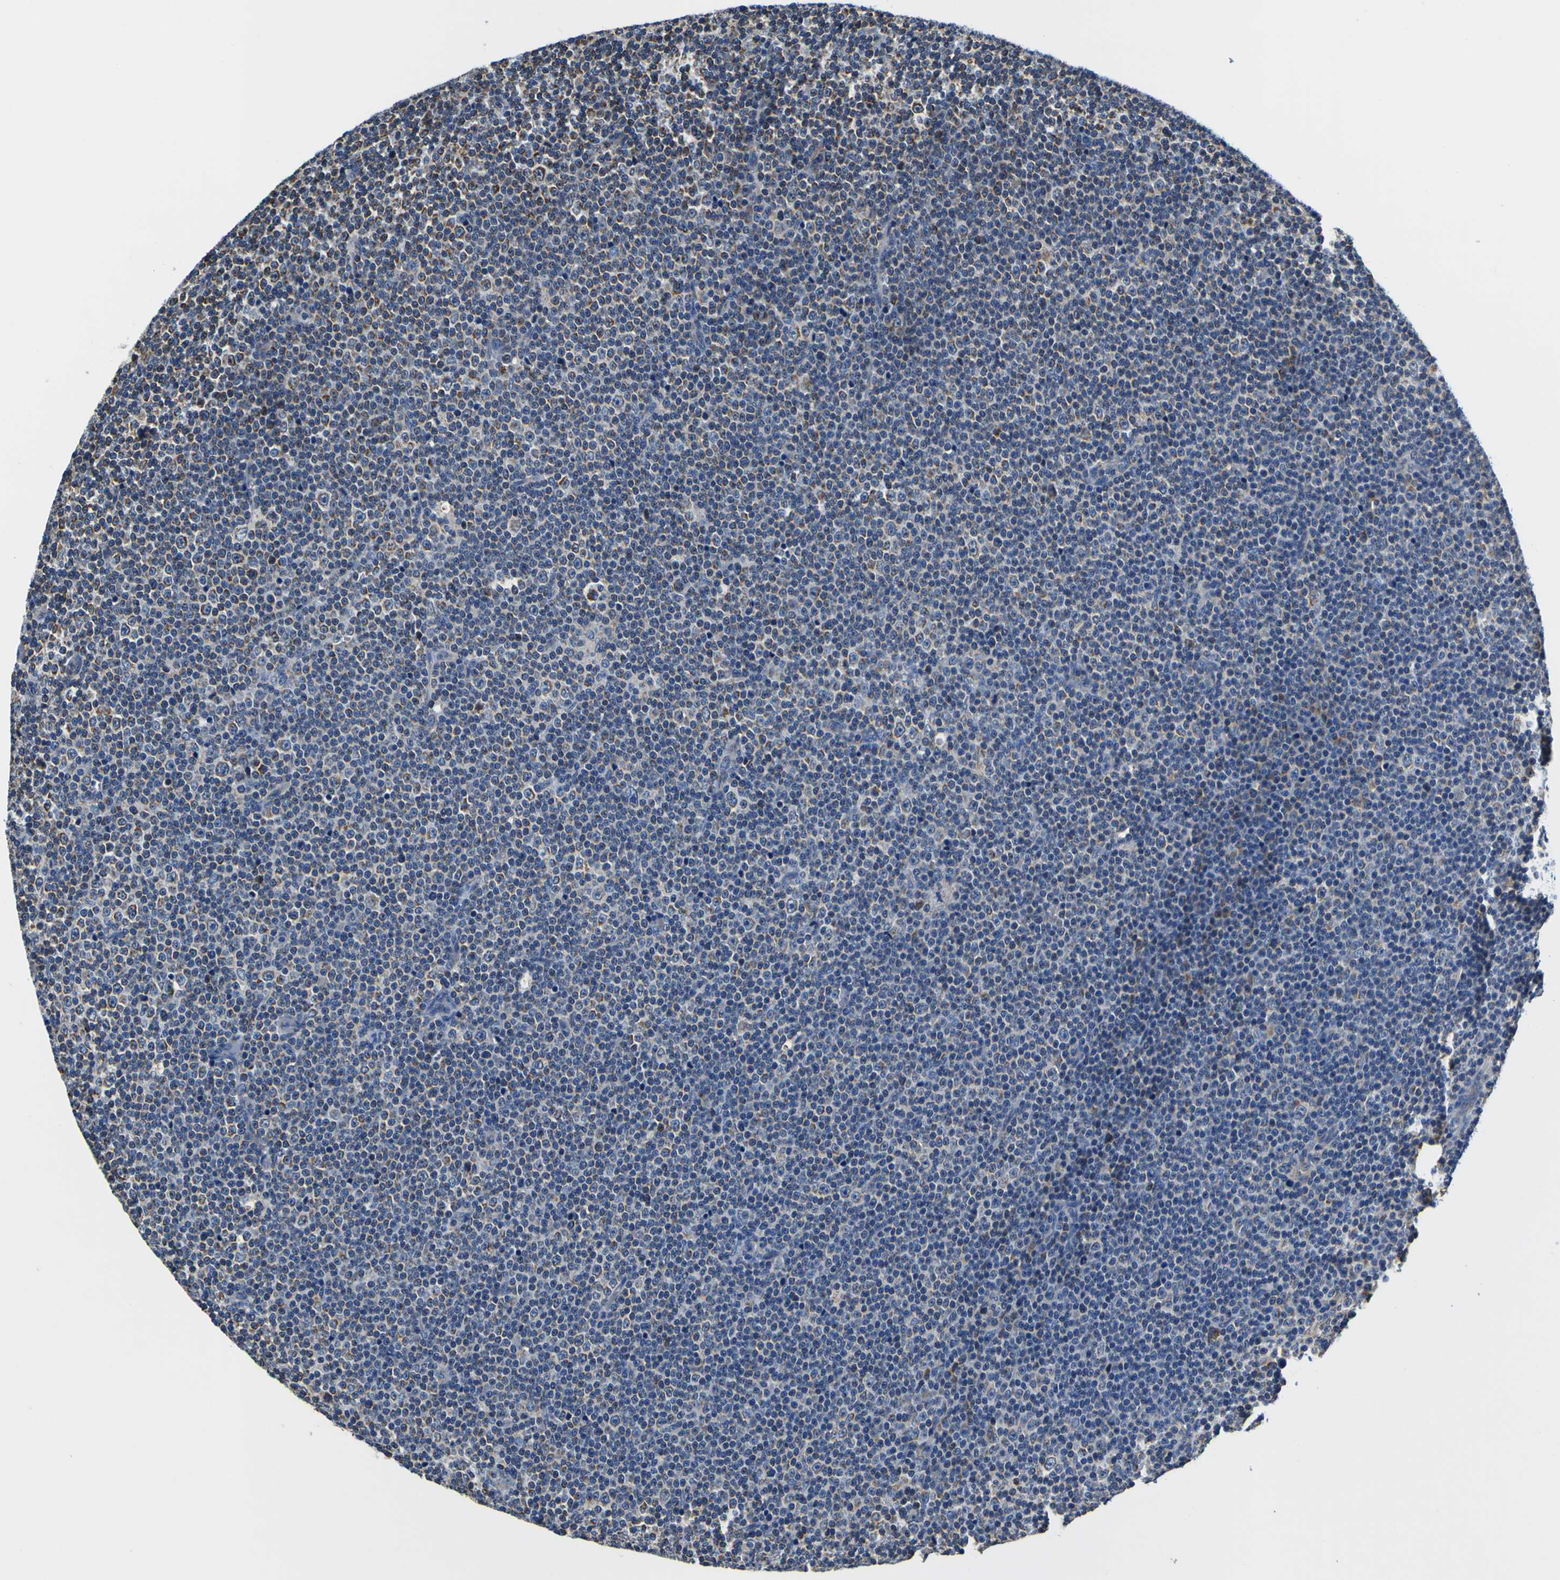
{"staining": {"intensity": "weak", "quantity": "25%-75%", "location": "cytoplasmic/membranous"}, "tissue": "lymphoma", "cell_type": "Tumor cells", "image_type": "cancer", "snomed": [{"axis": "morphology", "description": "Malignant lymphoma, non-Hodgkin's type, Low grade"}, {"axis": "topography", "description": "Lymph node"}], "caption": "Brown immunohistochemical staining in malignant lymphoma, non-Hodgkin's type (low-grade) displays weak cytoplasmic/membranous expression in about 25%-75% of tumor cells.", "gene": "LRP4", "patient": {"sex": "female", "age": 67}}